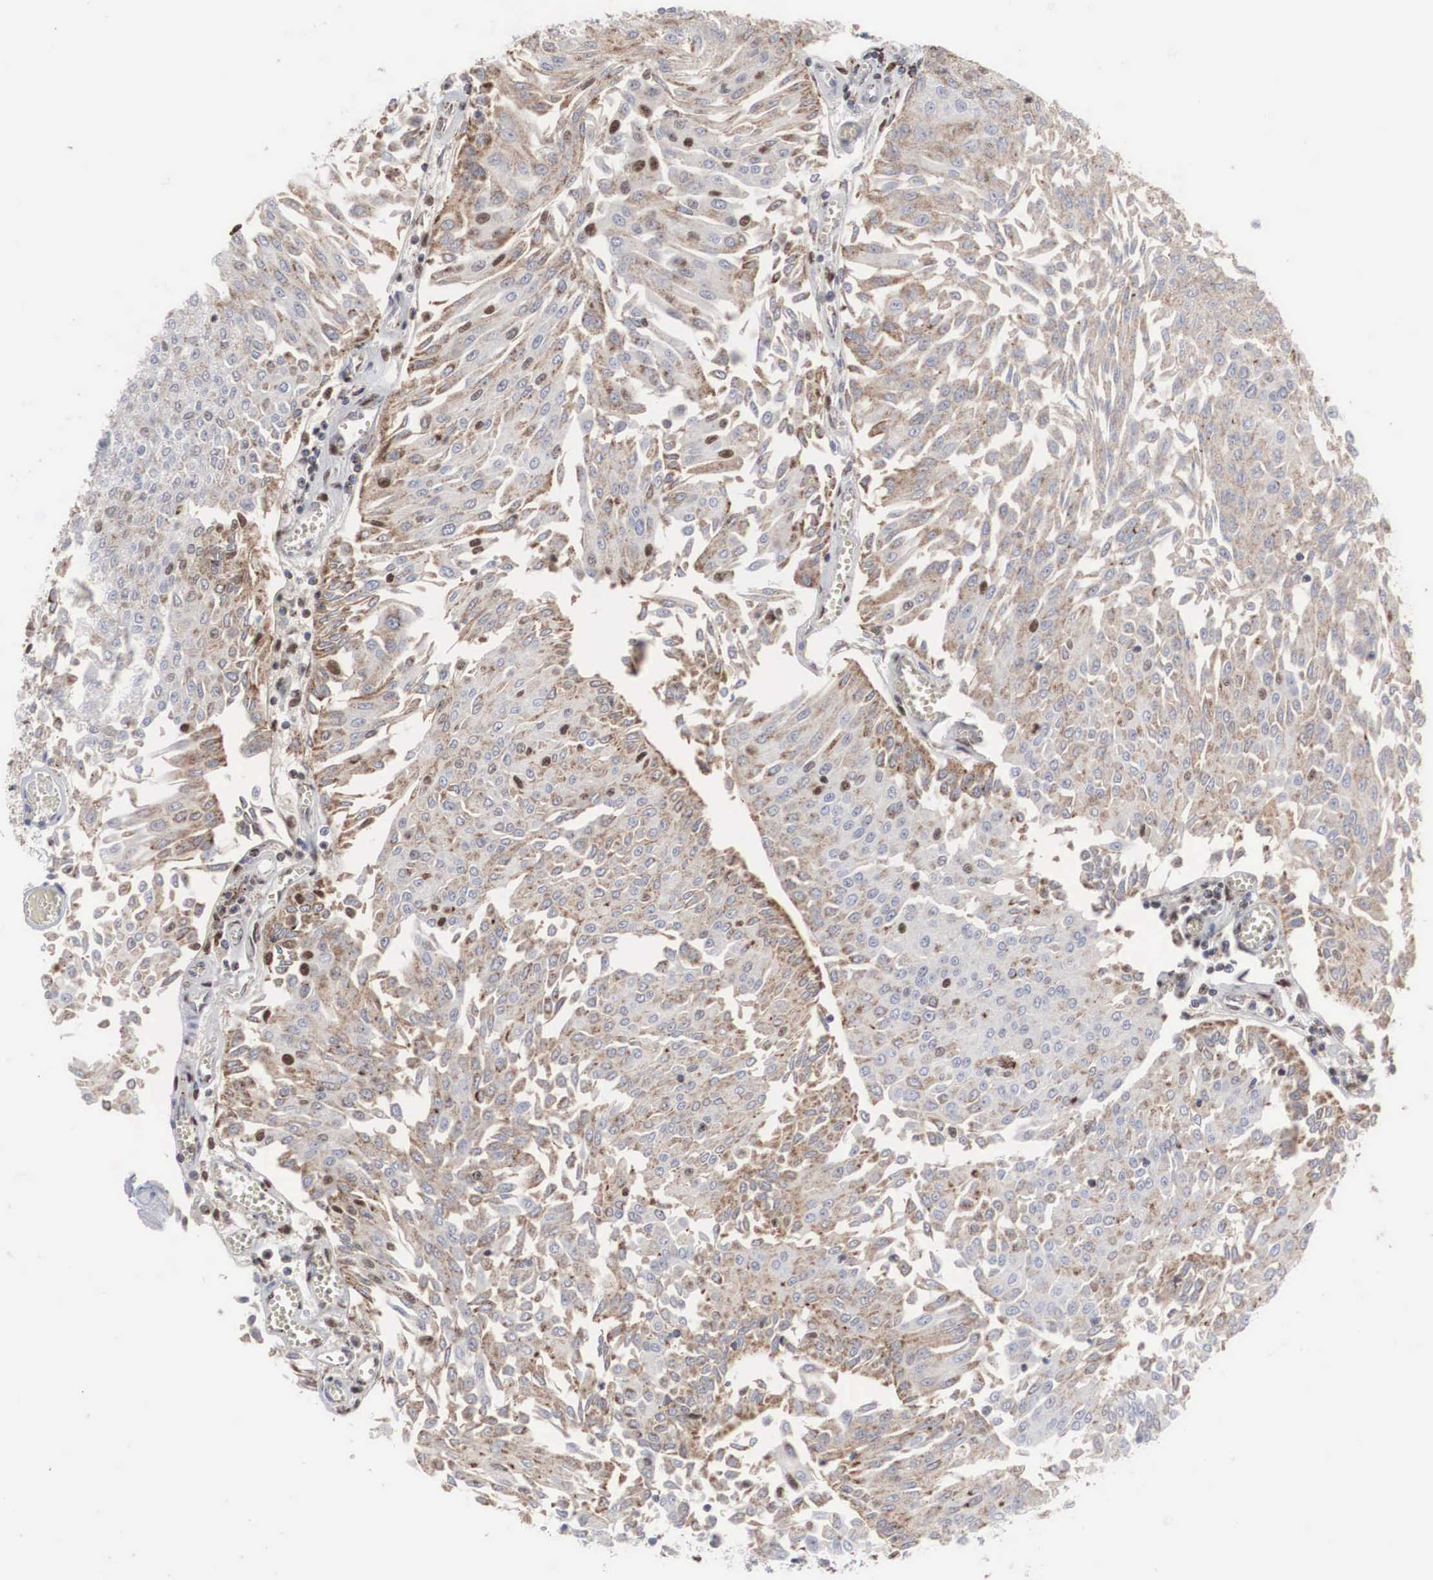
{"staining": {"intensity": "weak", "quantity": "25%-75%", "location": "nuclear"}, "tissue": "urothelial cancer", "cell_type": "Tumor cells", "image_type": "cancer", "snomed": [{"axis": "morphology", "description": "Urothelial carcinoma, Low grade"}, {"axis": "topography", "description": "Urinary bladder"}], "caption": "IHC staining of low-grade urothelial carcinoma, which exhibits low levels of weak nuclear positivity in approximately 25%-75% of tumor cells indicating weak nuclear protein expression. The staining was performed using DAB (3,3'-diaminobenzidine) (brown) for protein detection and nuclei were counterstained in hematoxylin (blue).", "gene": "AUTS2", "patient": {"sex": "male", "age": 86}}